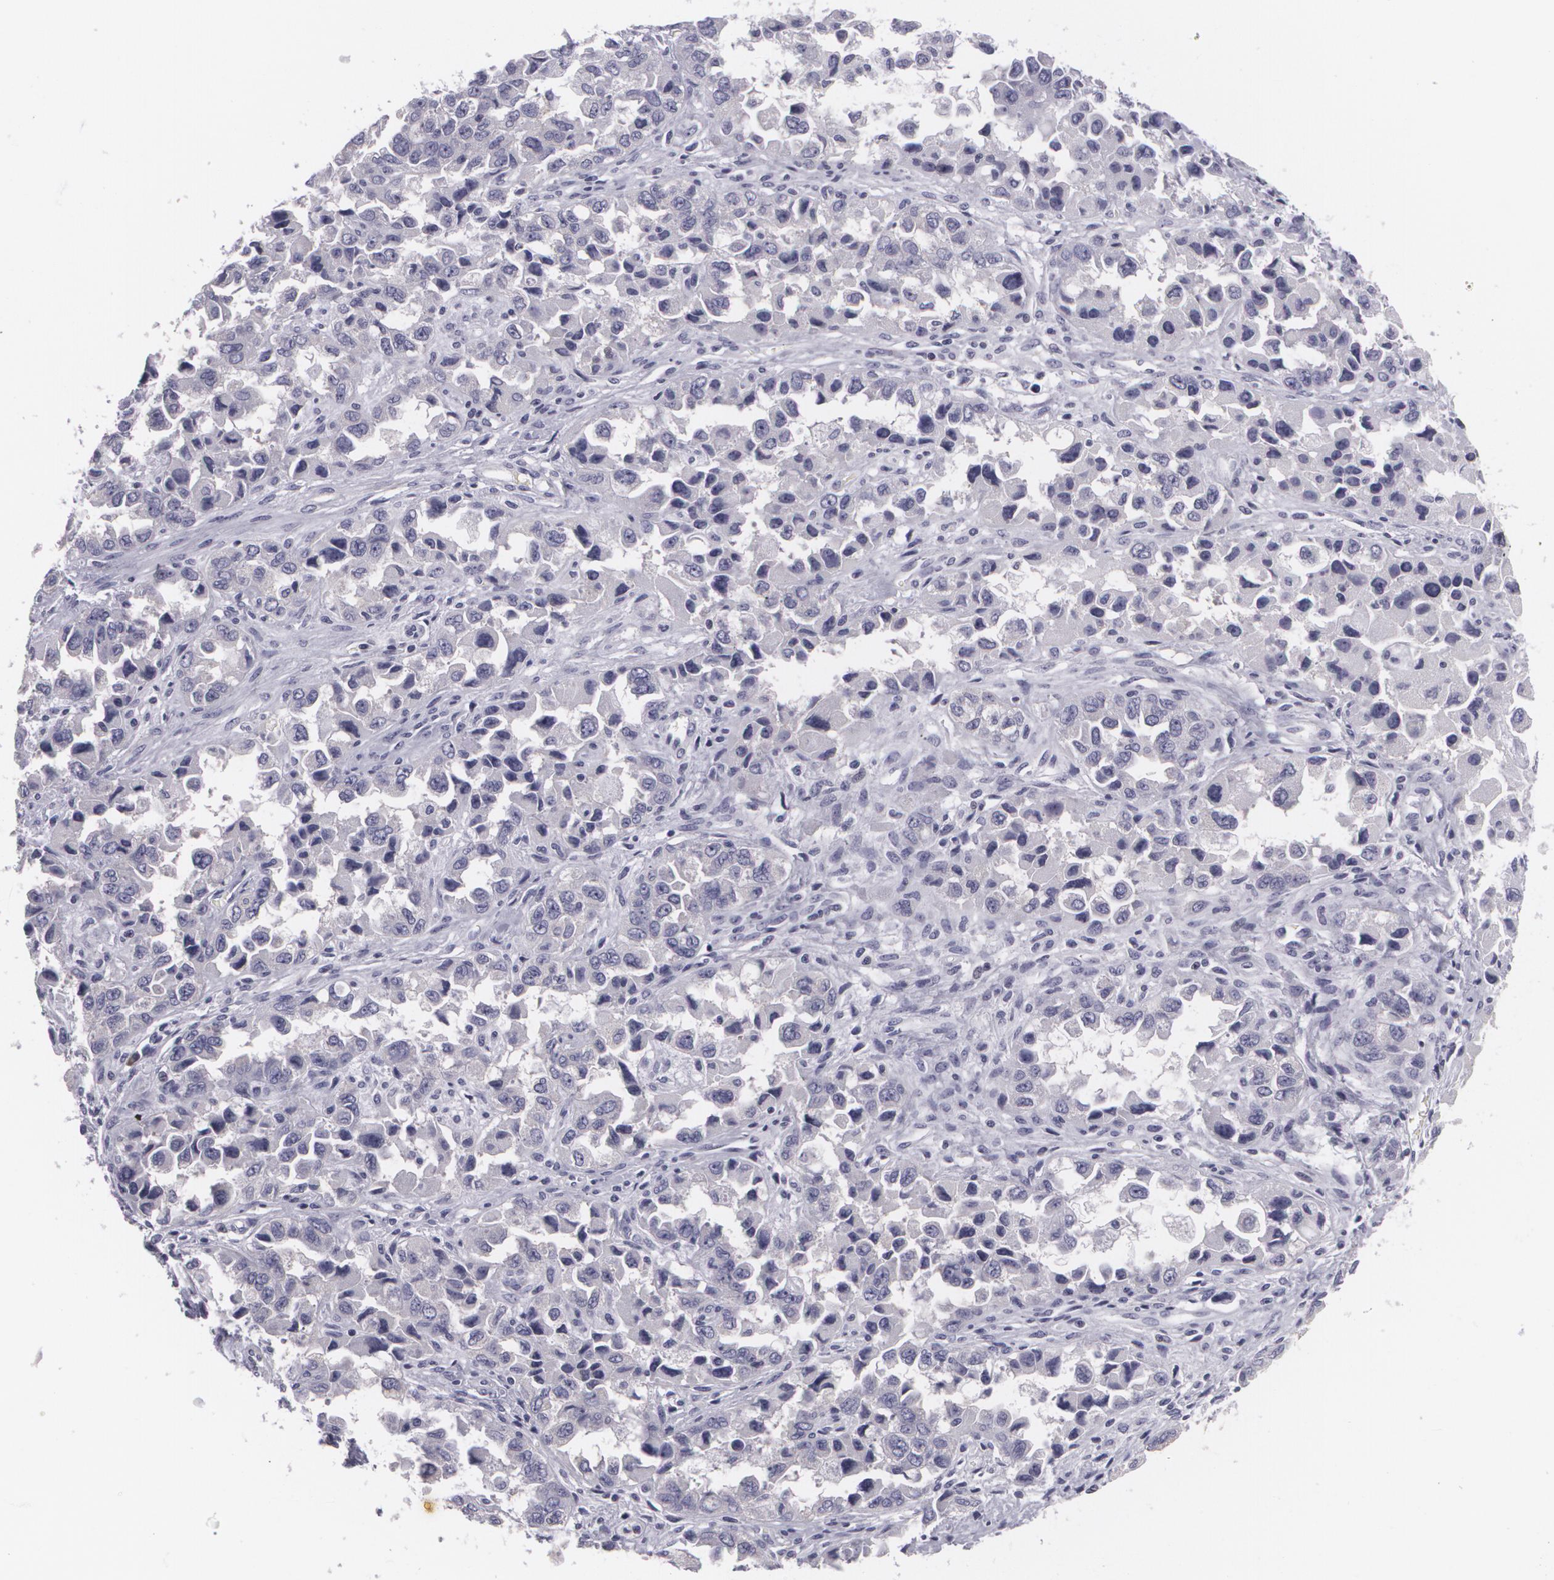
{"staining": {"intensity": "negative", "quantity": "none", "location": "none"}, "tissue": "ovarian cancer", "cell_type": "Tumor cells", "image_type": "cancer", "snomed": [{"axis": "morphology", "description": "Cystadenocarcinoma, serous, NOS"}, {"axis": "topography", "description": "Ovary"}], "caption": "Immunohistochemistry (IHC) of human ovarian serous cystadenocarcinoma reveals no positivity in tumor cells.", "gene": "MAP2", "patient": {"sex": "female", "age": 84}}